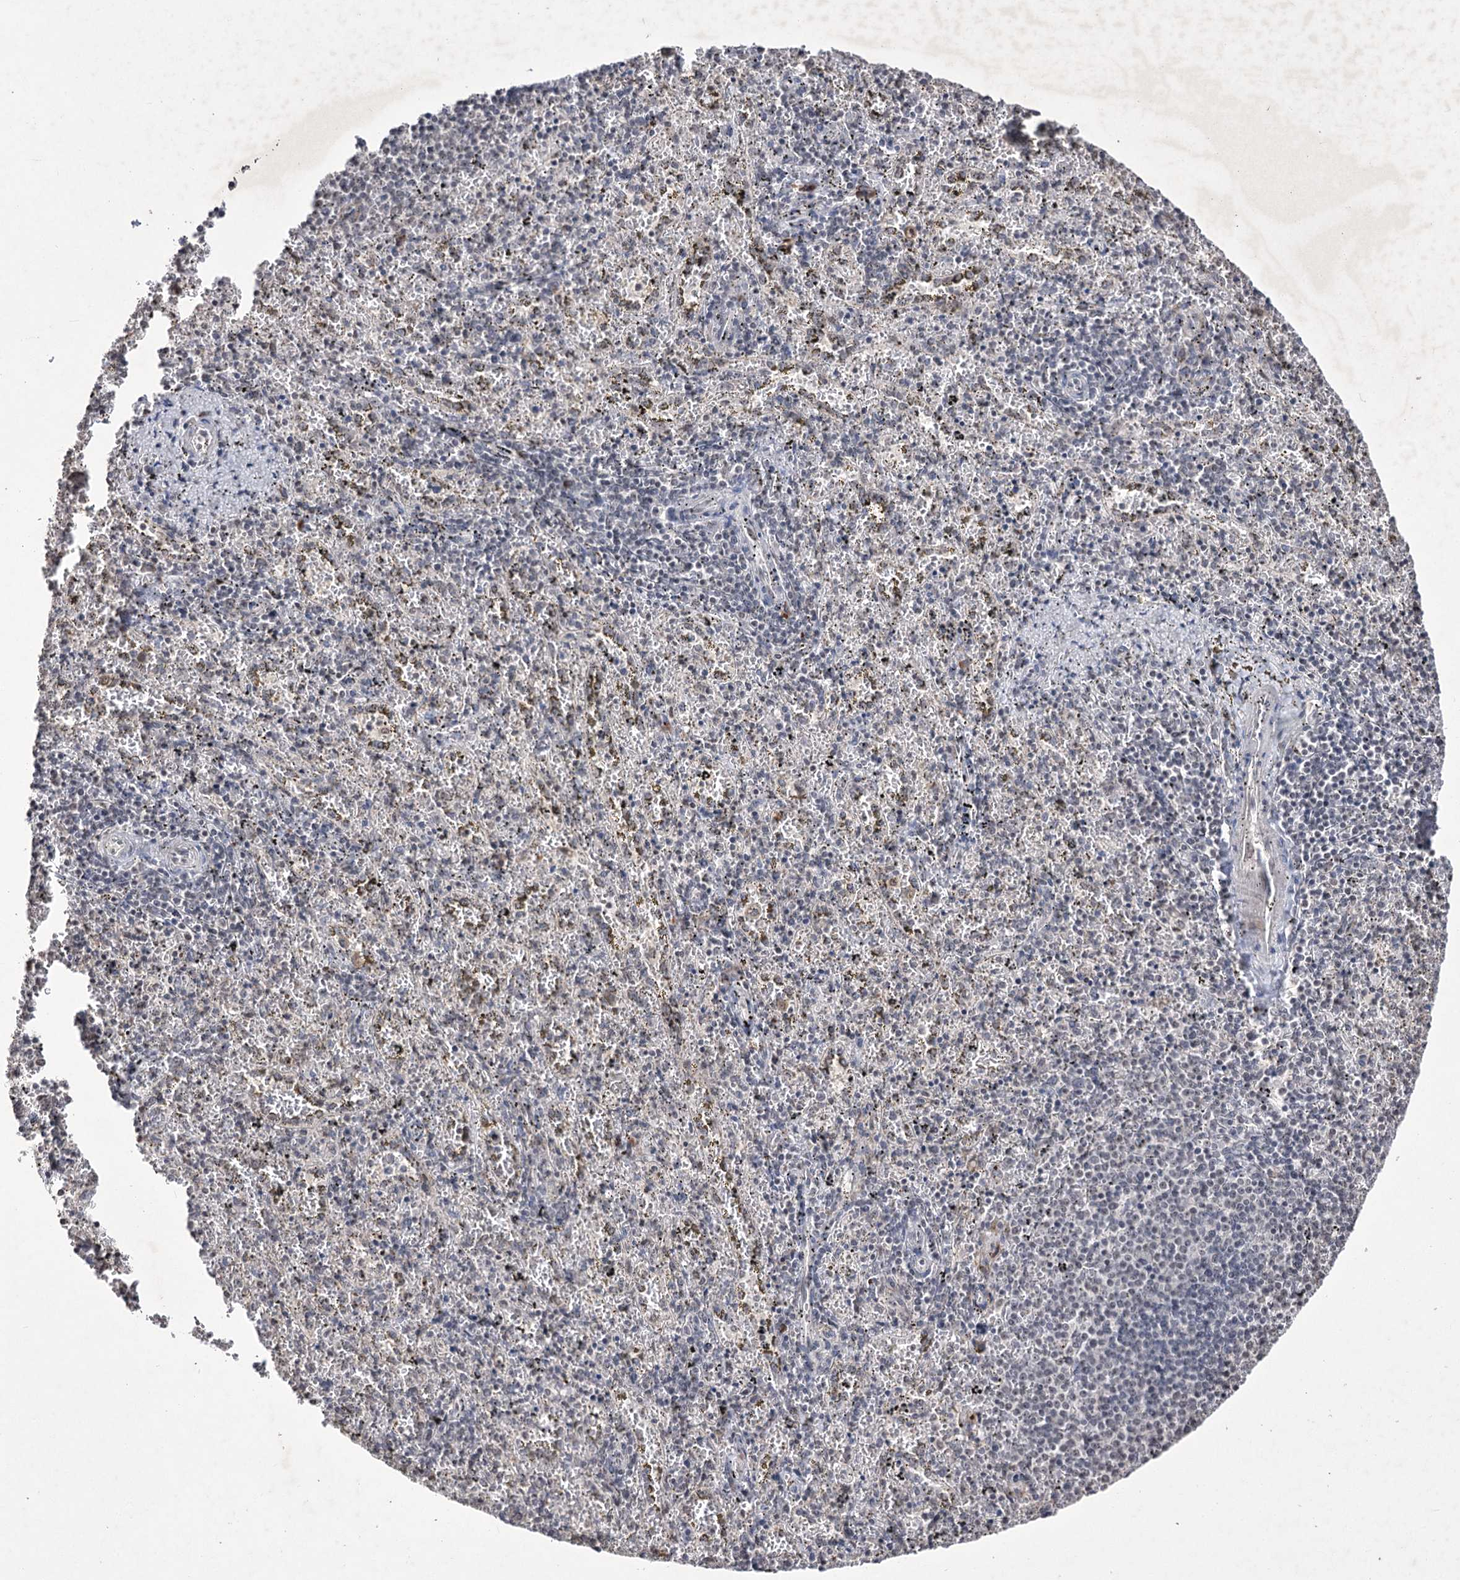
{"staining": {"intensity": "negative", "quantity": "none", "location": "none"}, "tissue": "spleen", "cell_type": "Cells in red pulp", "image_type": "normal", "snomed": [{"axis": "morphology", "description": "Normal tissue, NOS"}, {"axis": "topography", "description": "Spleen"}], "caption": "Histopathology image shows no protein positivity in cells in red pulp of normal spleen. Brightfield microscopy of immunohistochemistry stained with DAB (3,3'-diaminobenzidine) (brown) and hematoxylin (blue), captured at high magnification.", "gene": "VGLL4", "patient": {"sex": "male", "age": 11}}